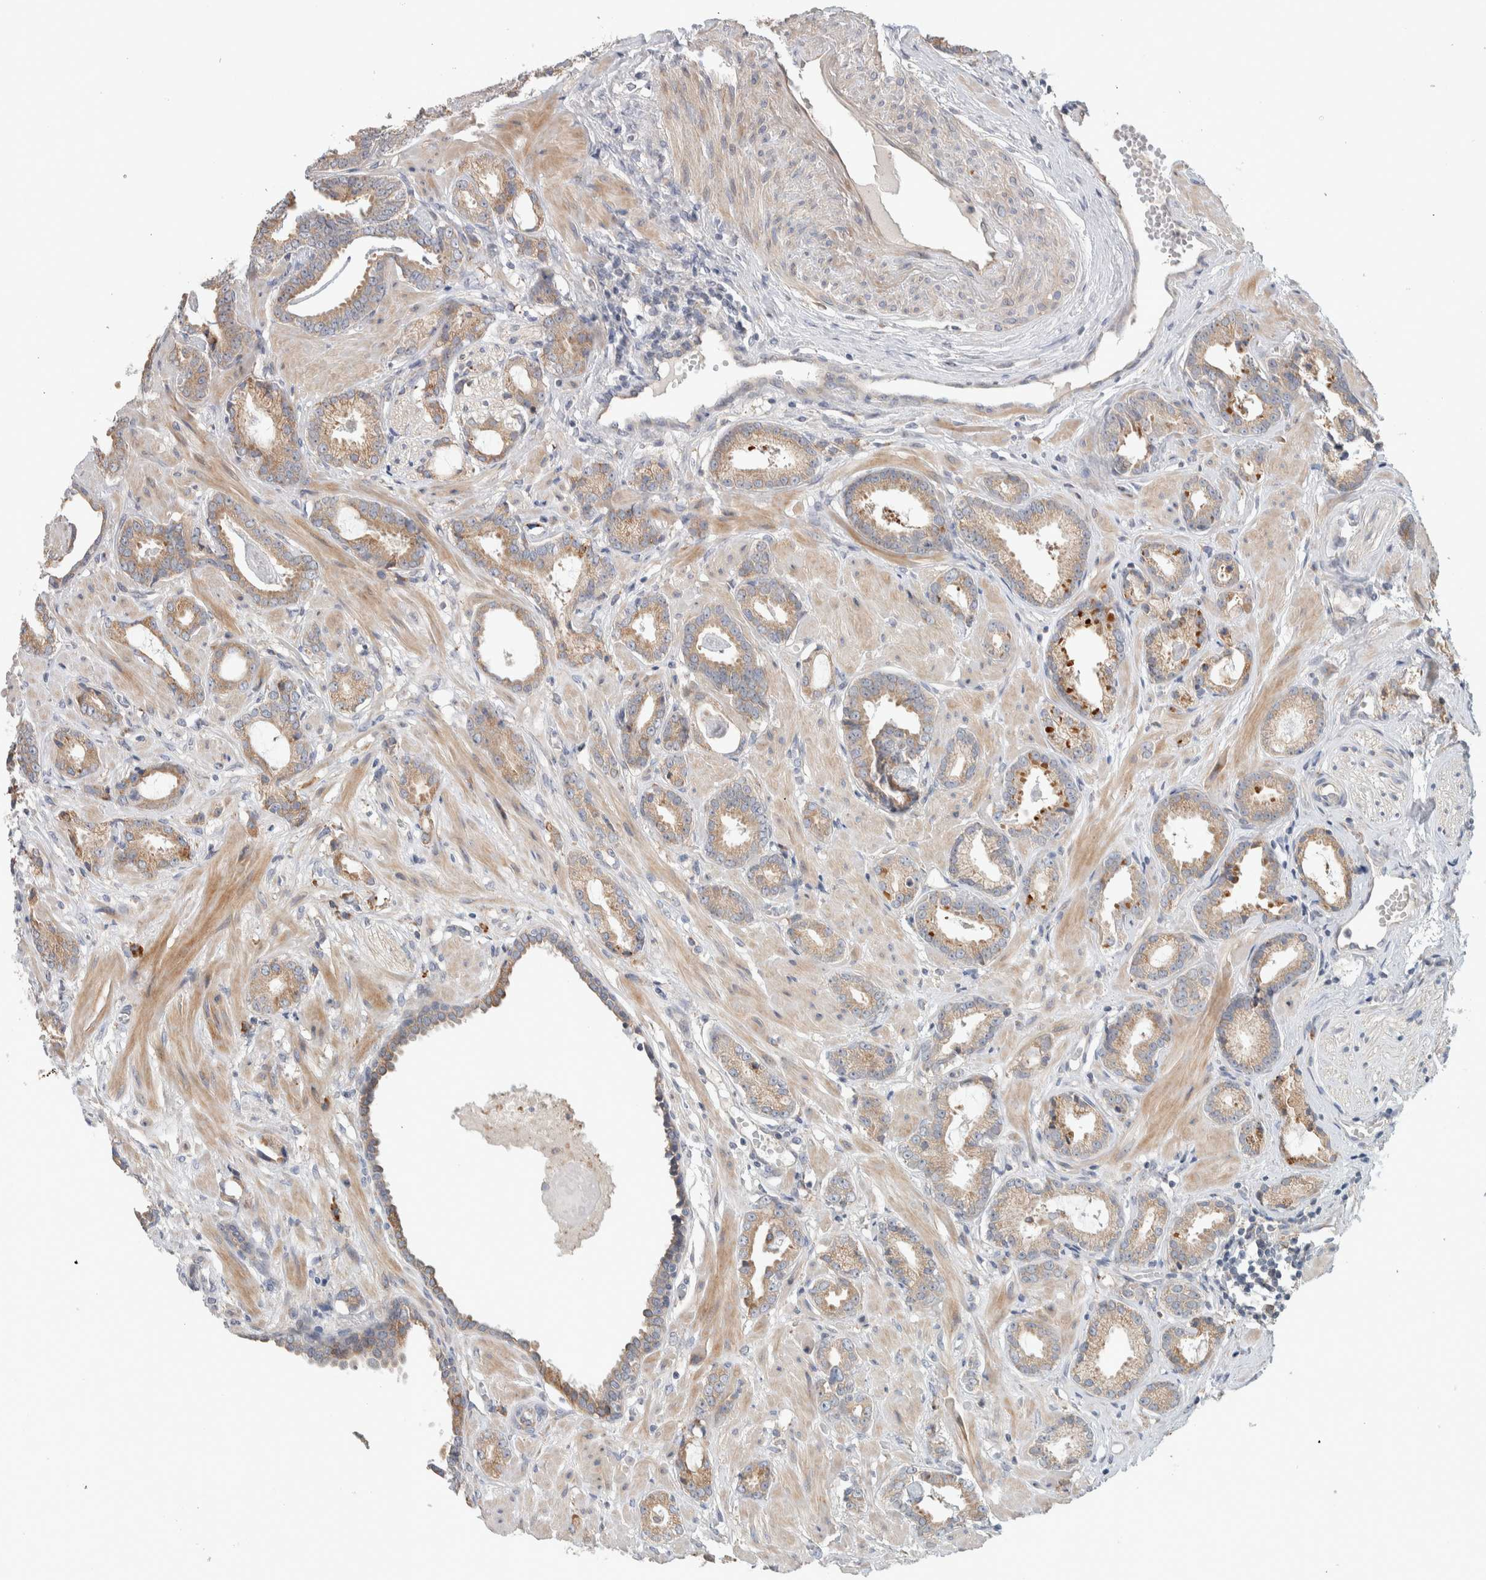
{"staining": {"intensity": "moderate", "quantity": "25%-75%", "location": "cytoplasmic/membranous"}, "tissue": "prostate cancer", "cell_type": "Tumor cells", "image_type": "cancer", "snomed": [{"axis": "morphology", "description": "Adenocarcinoma, Low grade"}, {"axis": "topography", "description": "Prostate"}], "caption": "A photomicrograph showing moderate cytoplasmic/membranous expression in approximately 25%-75% of tumor cells in low-grade adenocarcinoma (prostate), as visualized by brown immunohistochemical staining.", "gene": "ADCY8", "patient": {"sex": "male", "age": 53}}